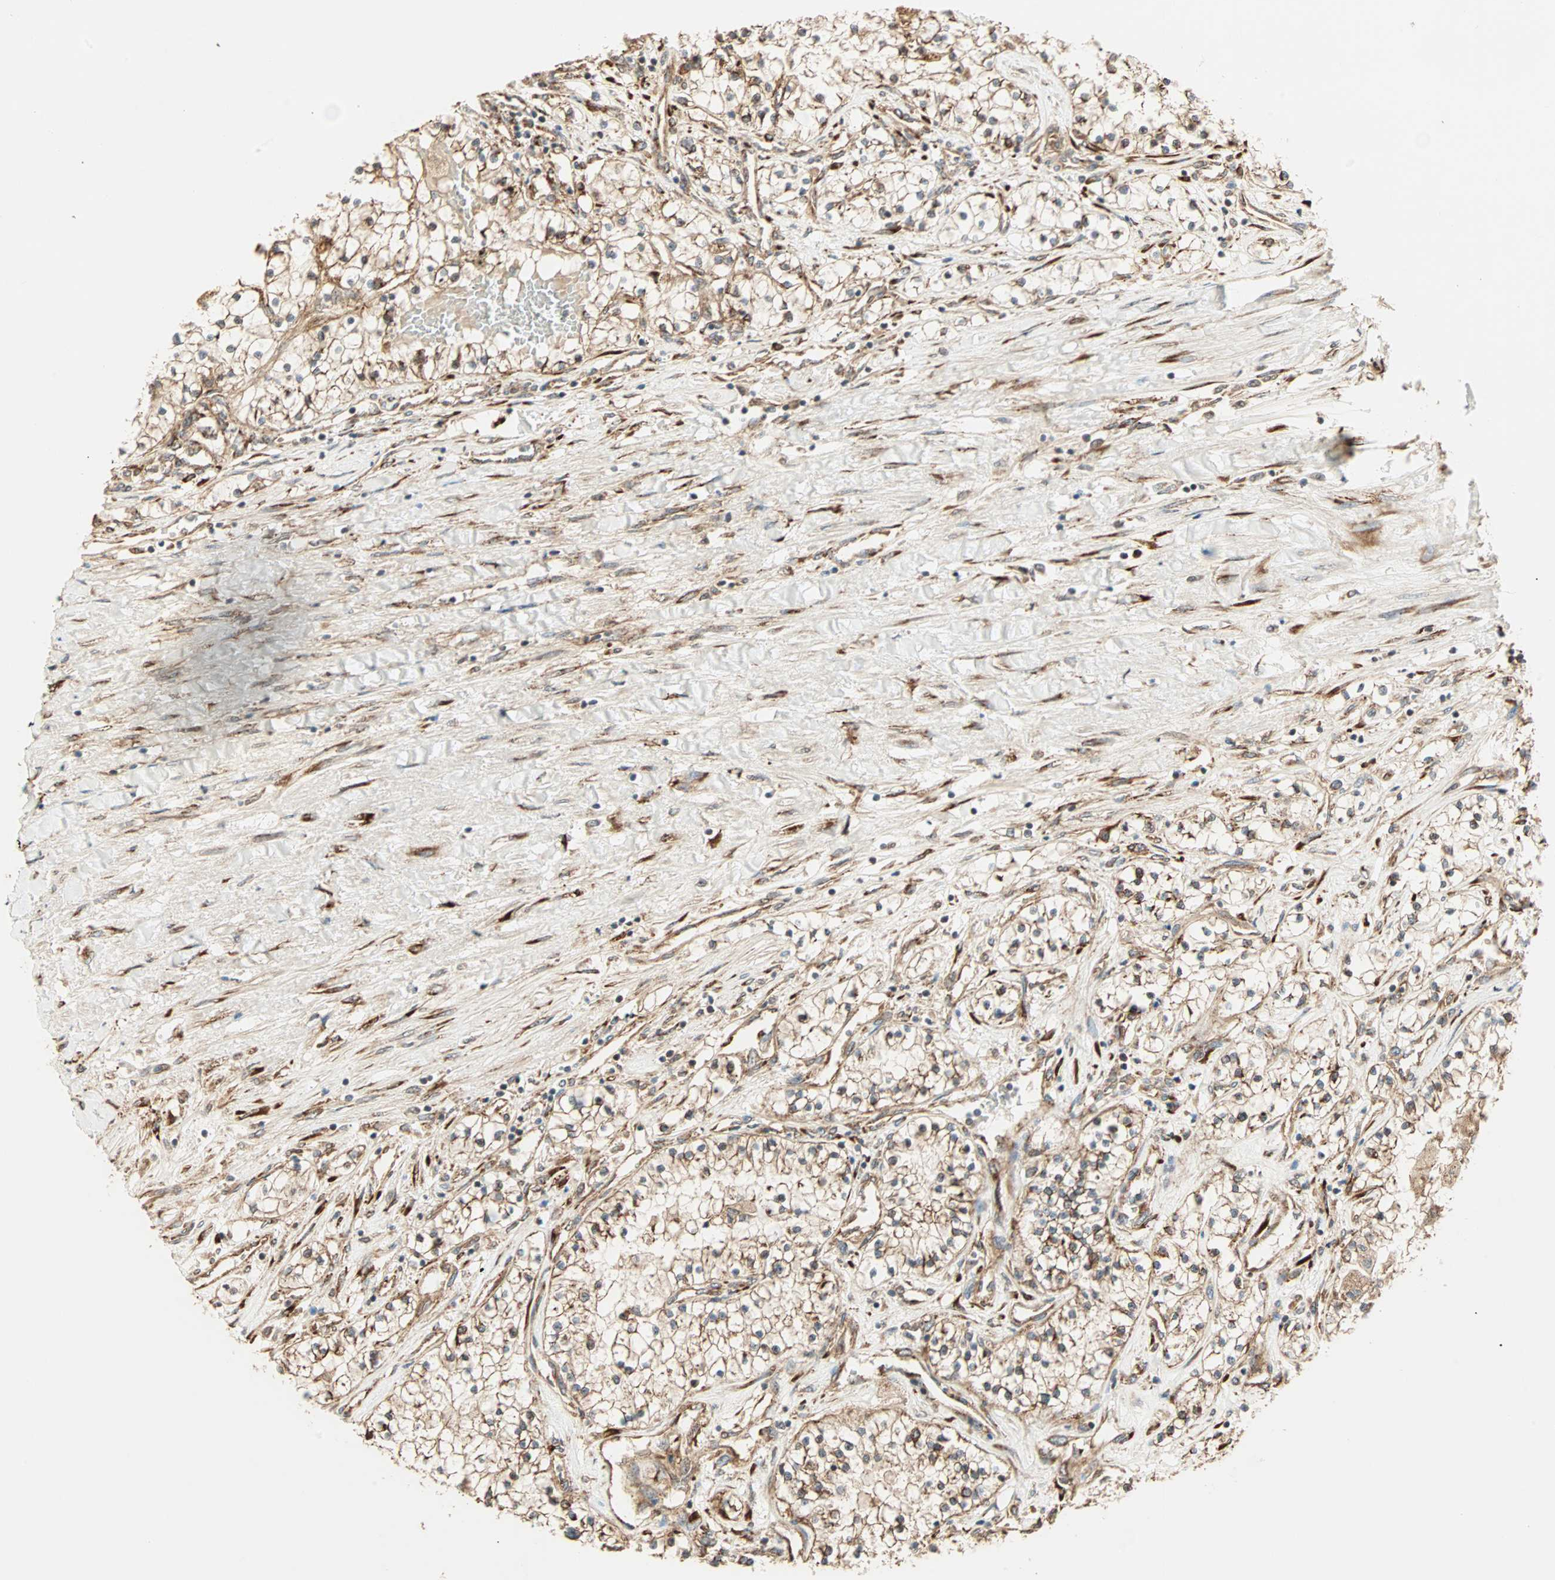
{"staining": {"intensity": "strong", "quantity": ">75%", "location": "cytoplasmic/membranous"}, "tissue": "renal cancer", "cell_type": "Tumor cells", "image_type": "cancer", "snomed": [{"axis": "morphology", "description": "Adenocarcinoma, NOS"}, {"axis": "topography", "description": "Kidney"}], "caption": "Renal cancer (adenocarcinoma) stained for a protein demonstrates strong cytoplasmic/membranous positivity in tumor cells. (DAB (3,3'-diaminobenzidine) = brown stain, brightfield microscopy at high magnification).", "gene": "P4HA1", "patient": {"sex": "male", "age": 68}}